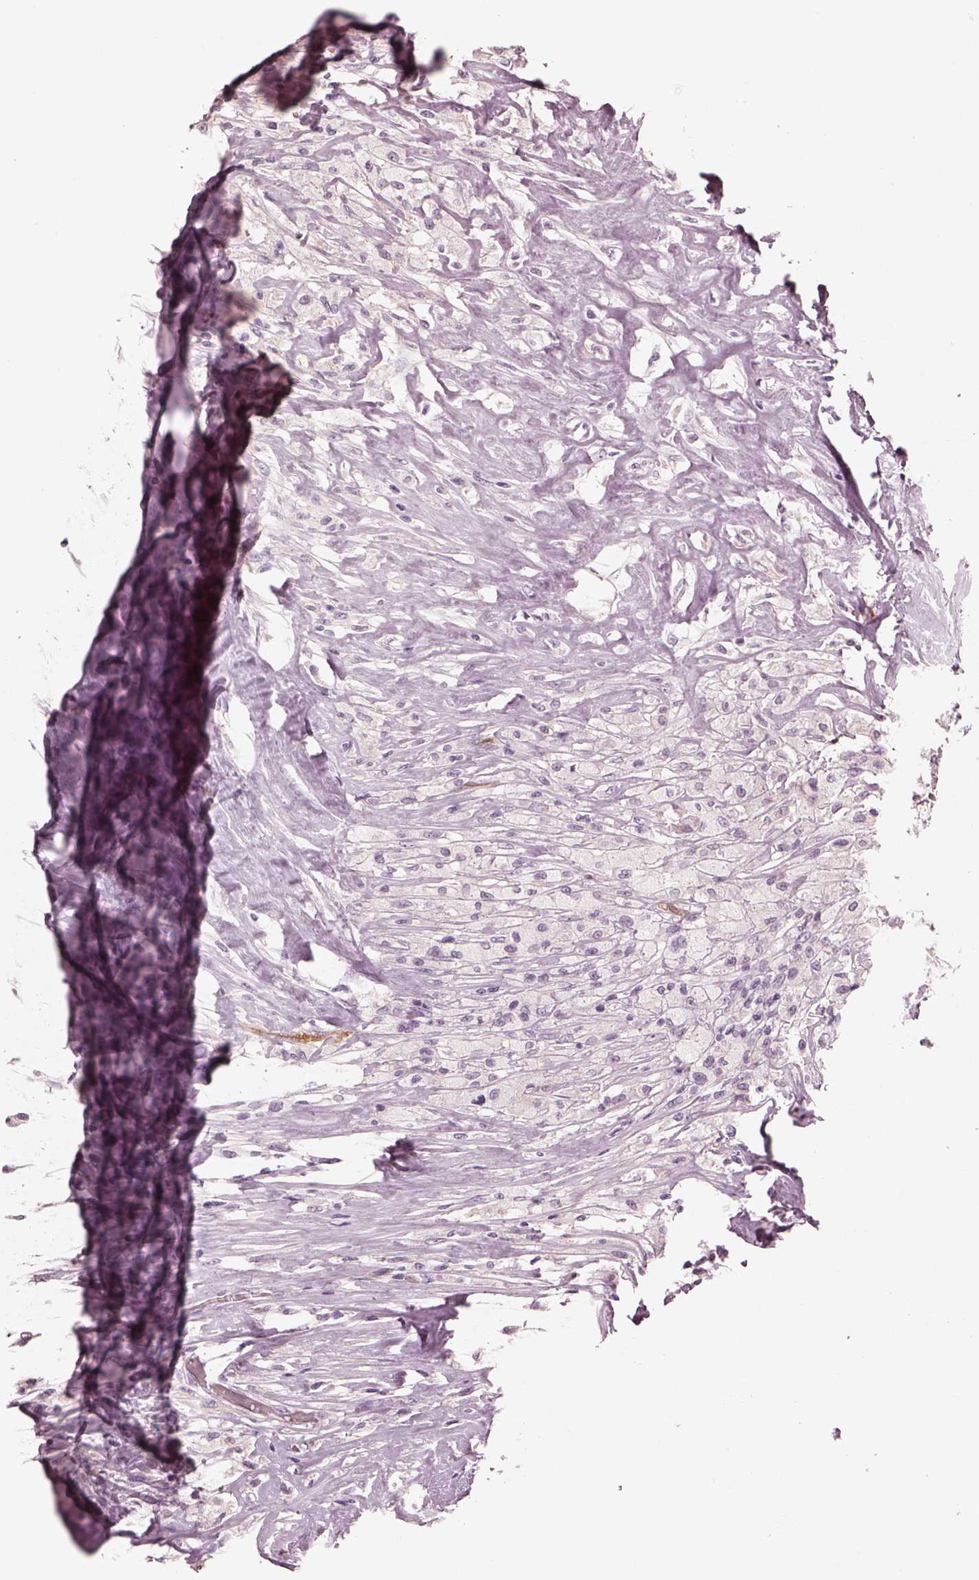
{"staining": {"intensity": "negative", "quantity": "none", "location": "none"}, "tissue": "testis cancer", "cell_type": "Tumor cells", "image_type": "cancer", "snomed": [{"axis": "morphology", "description": "Necrosis, NOS"}, {"axis": "morphology", "description": "Carcinoma, Embryonal, NOS"}, {"axis": "topography", "description": "Testis"}], "caption": "This is an immunohistochemistry histopathology image of embryonal carcinoma (testis). There is no expression in tumor cells.", "gene": "EIF4E1B", "patient": {"sex": "male", "age": 19}}